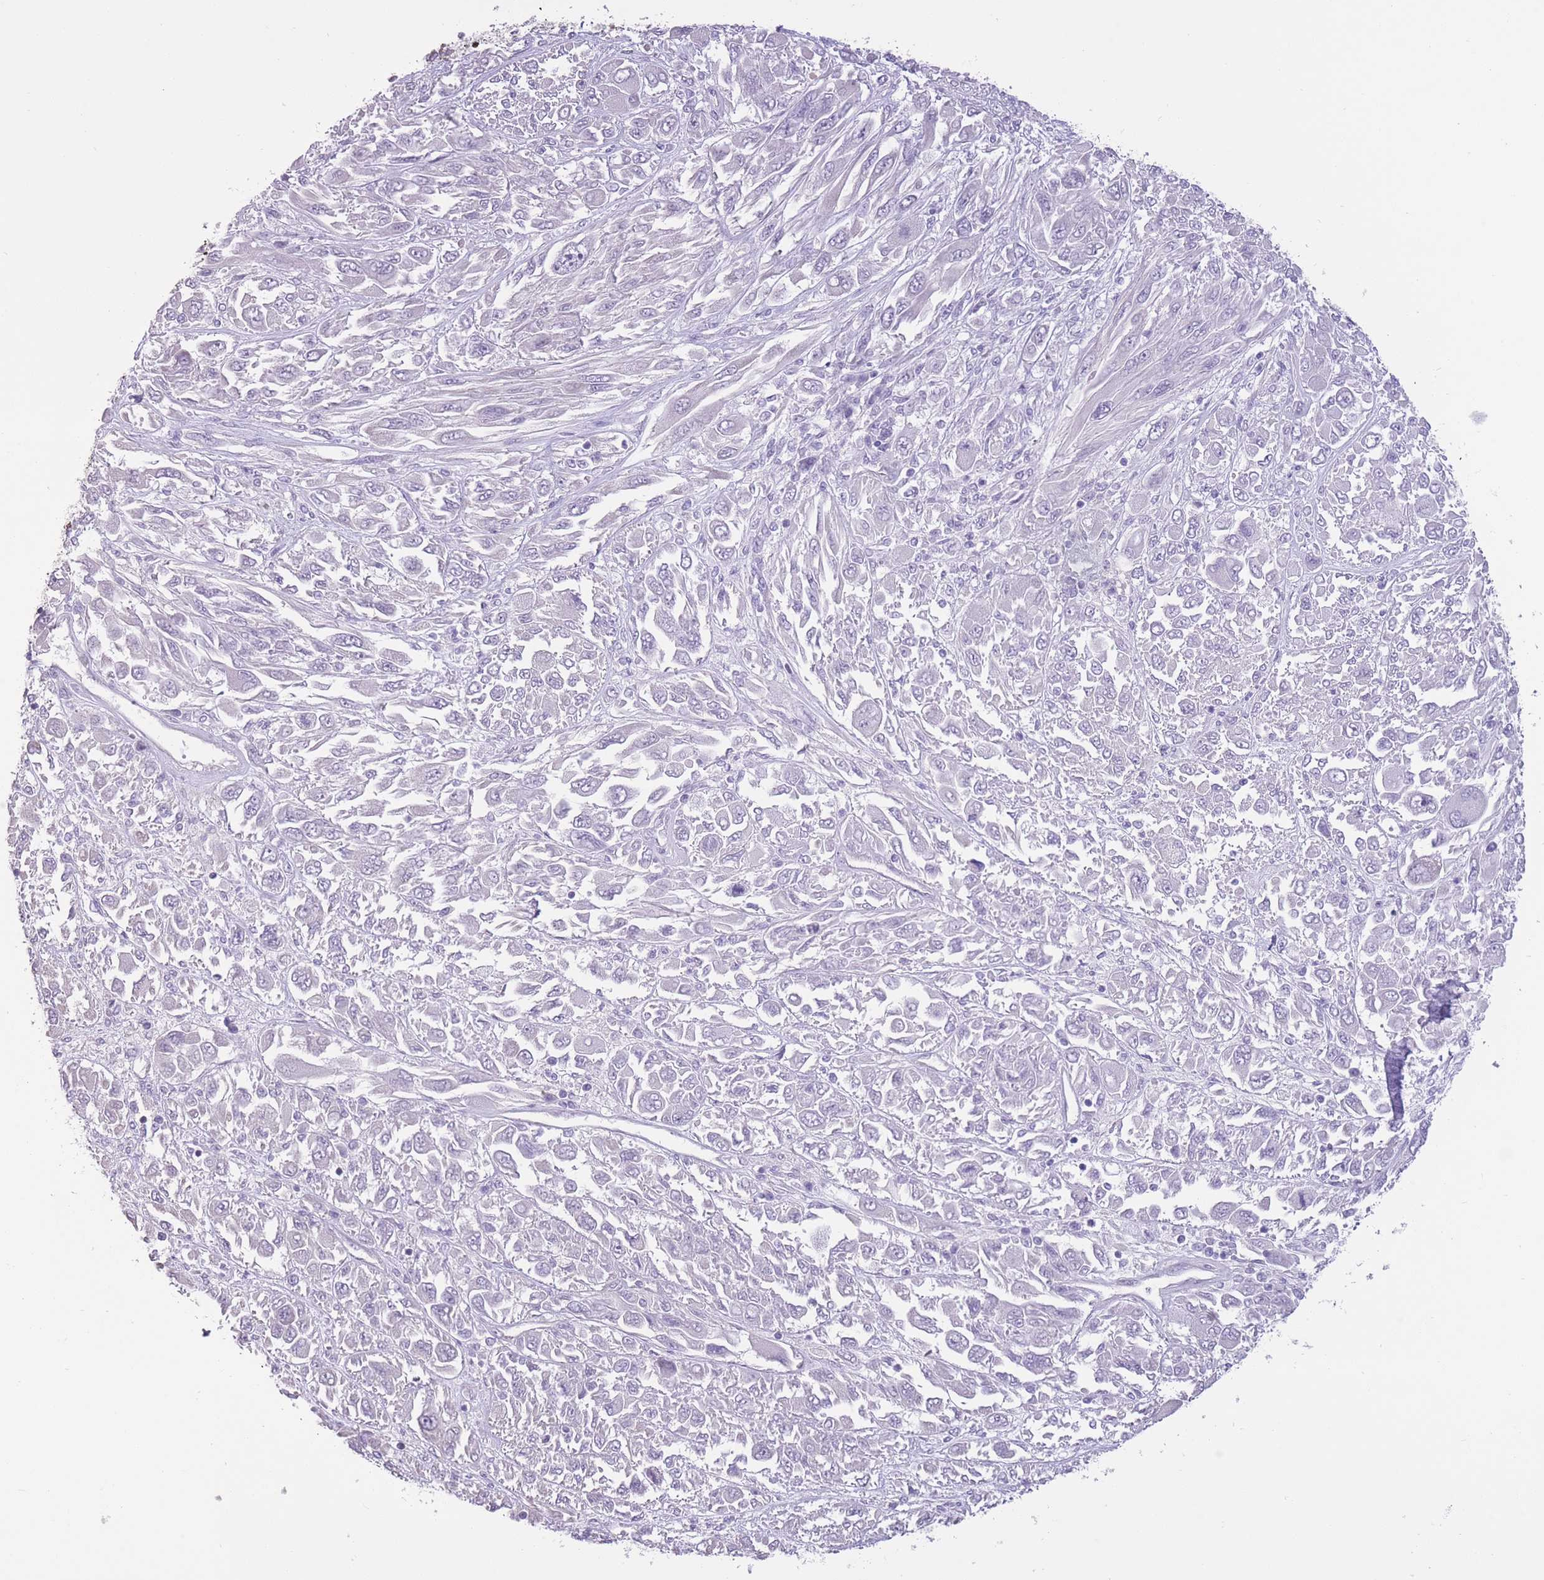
{"staining": {"intensity": "negative", "quantity": "none", "location": "none"}, "tissue": "melanoma", "cell_type": "Tumor cells", "image_type": "cancer", "snomed": [{"axis": "morphology", "description": "Malignant melanoma, NOS"}, {"axis": "topography", "description": "Skin"}], "caption": "Melanoma was stained to show a protein in brown. There is no significant staining in tumor cells. (DAB immunohistochemistry (IHC) with hematoxylin counter stain).", "gene": "WDR70", "patient": {"sex": "female", "age": 91}}